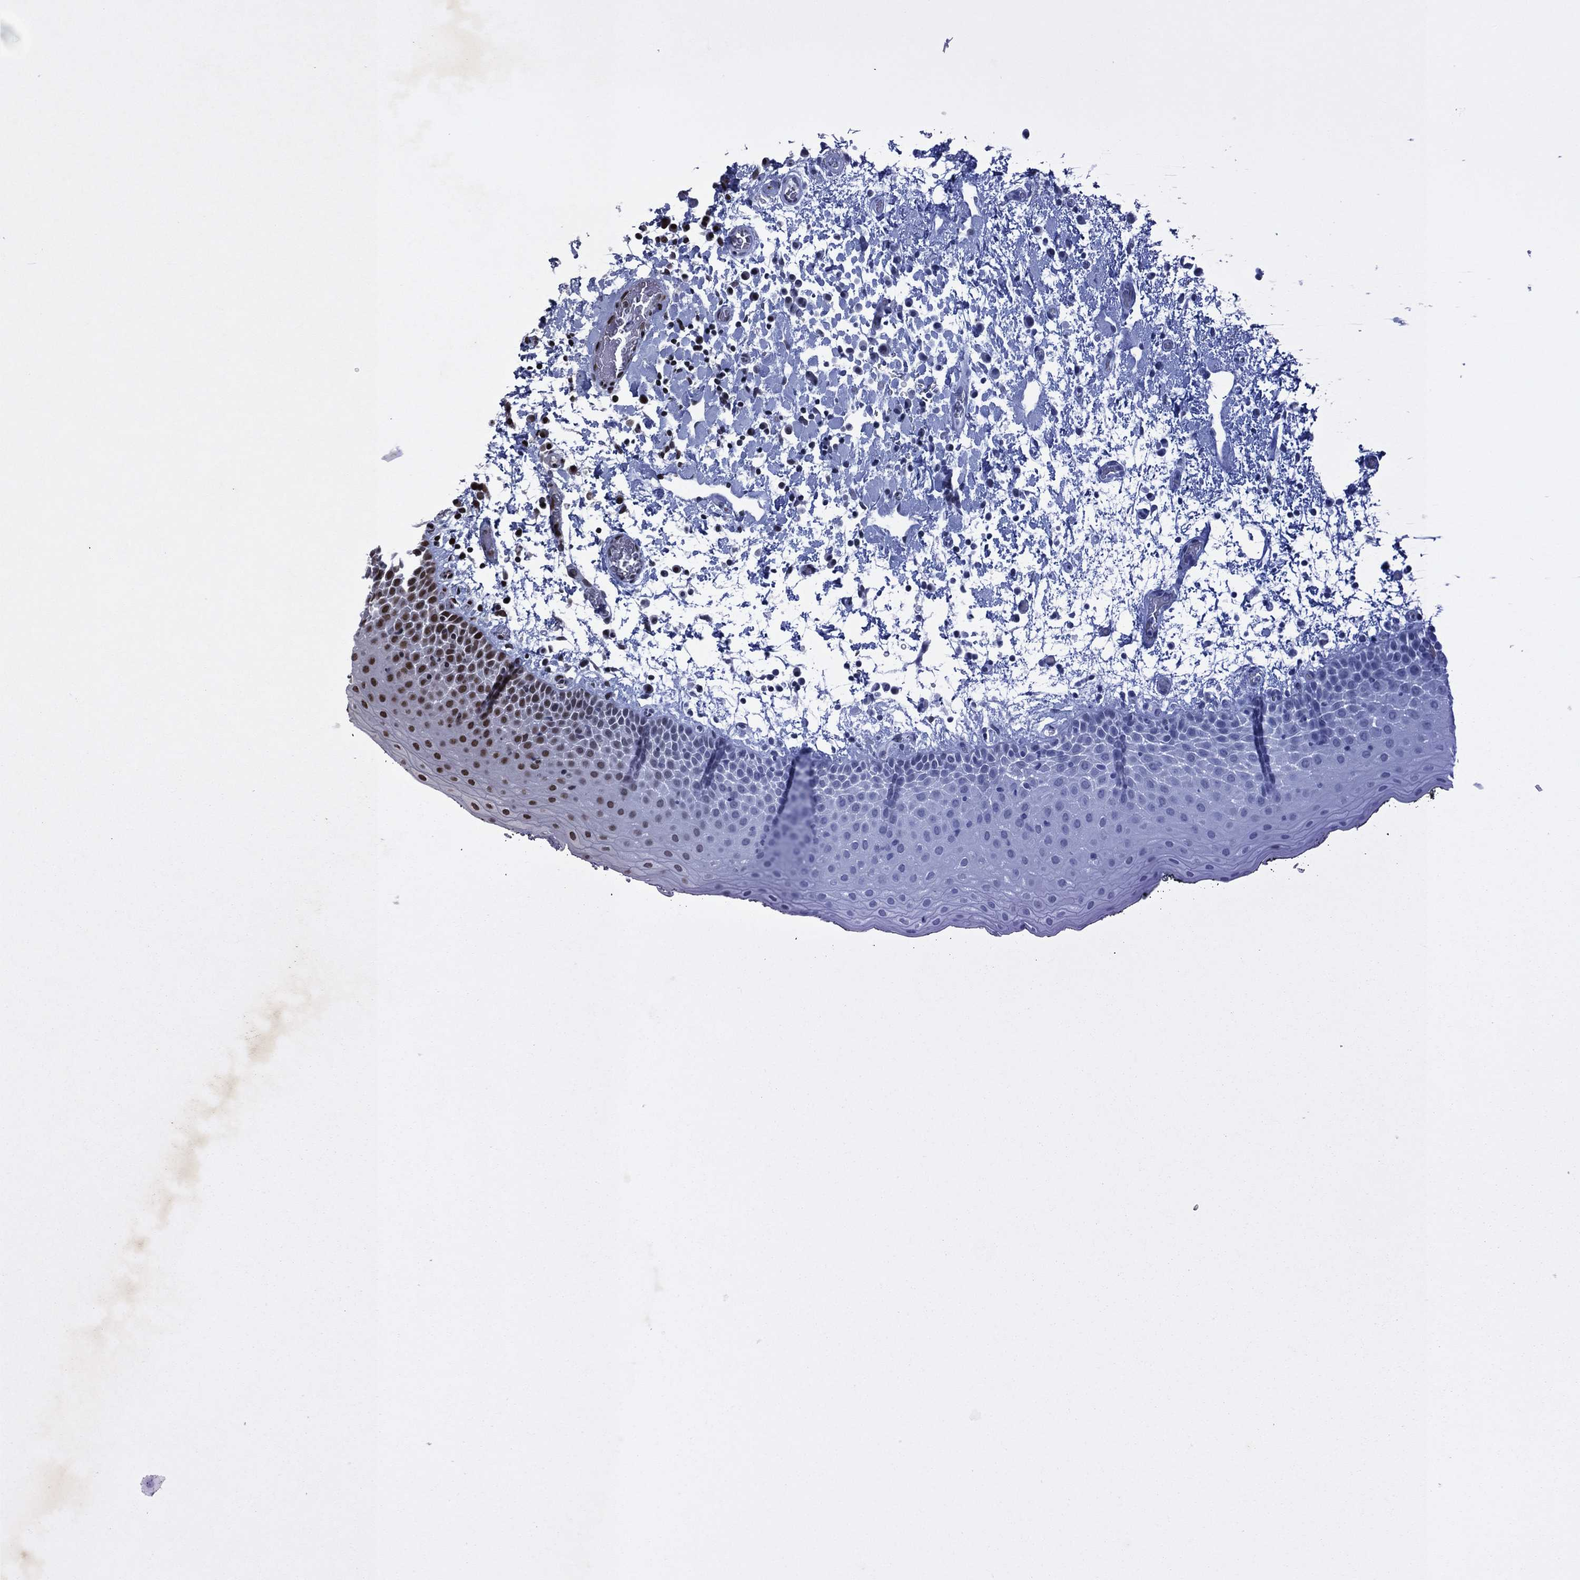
{"staining": {"intensity": "strong", "quantity": "25%-75%", "location": "nuclear"}, "tissue": "oral mucosa", "cell_type": "Squamous epithelial cells", "image_type": "normal", "snomed": [{"axis": "morphology", "description": "Normal tissue, NOS"}, {"axis": "morphology", "description": "Squamous cell carcinoma, NOS"}, {"axis": "topography", "description": "Oral tissue"}, {"axis": "topography", "description": "Tounge, NOS"}, {"axis": "topography", "description": "Head-Neck"}], "caption": "Immunohistochemical staining of normal oral mucosa reveals high levels of strong nuclear positivity in approximately 25%-75% of squamous epithelial cells.", "gene": "RTF1", "patient": {"sex": "female", "age": 80}}